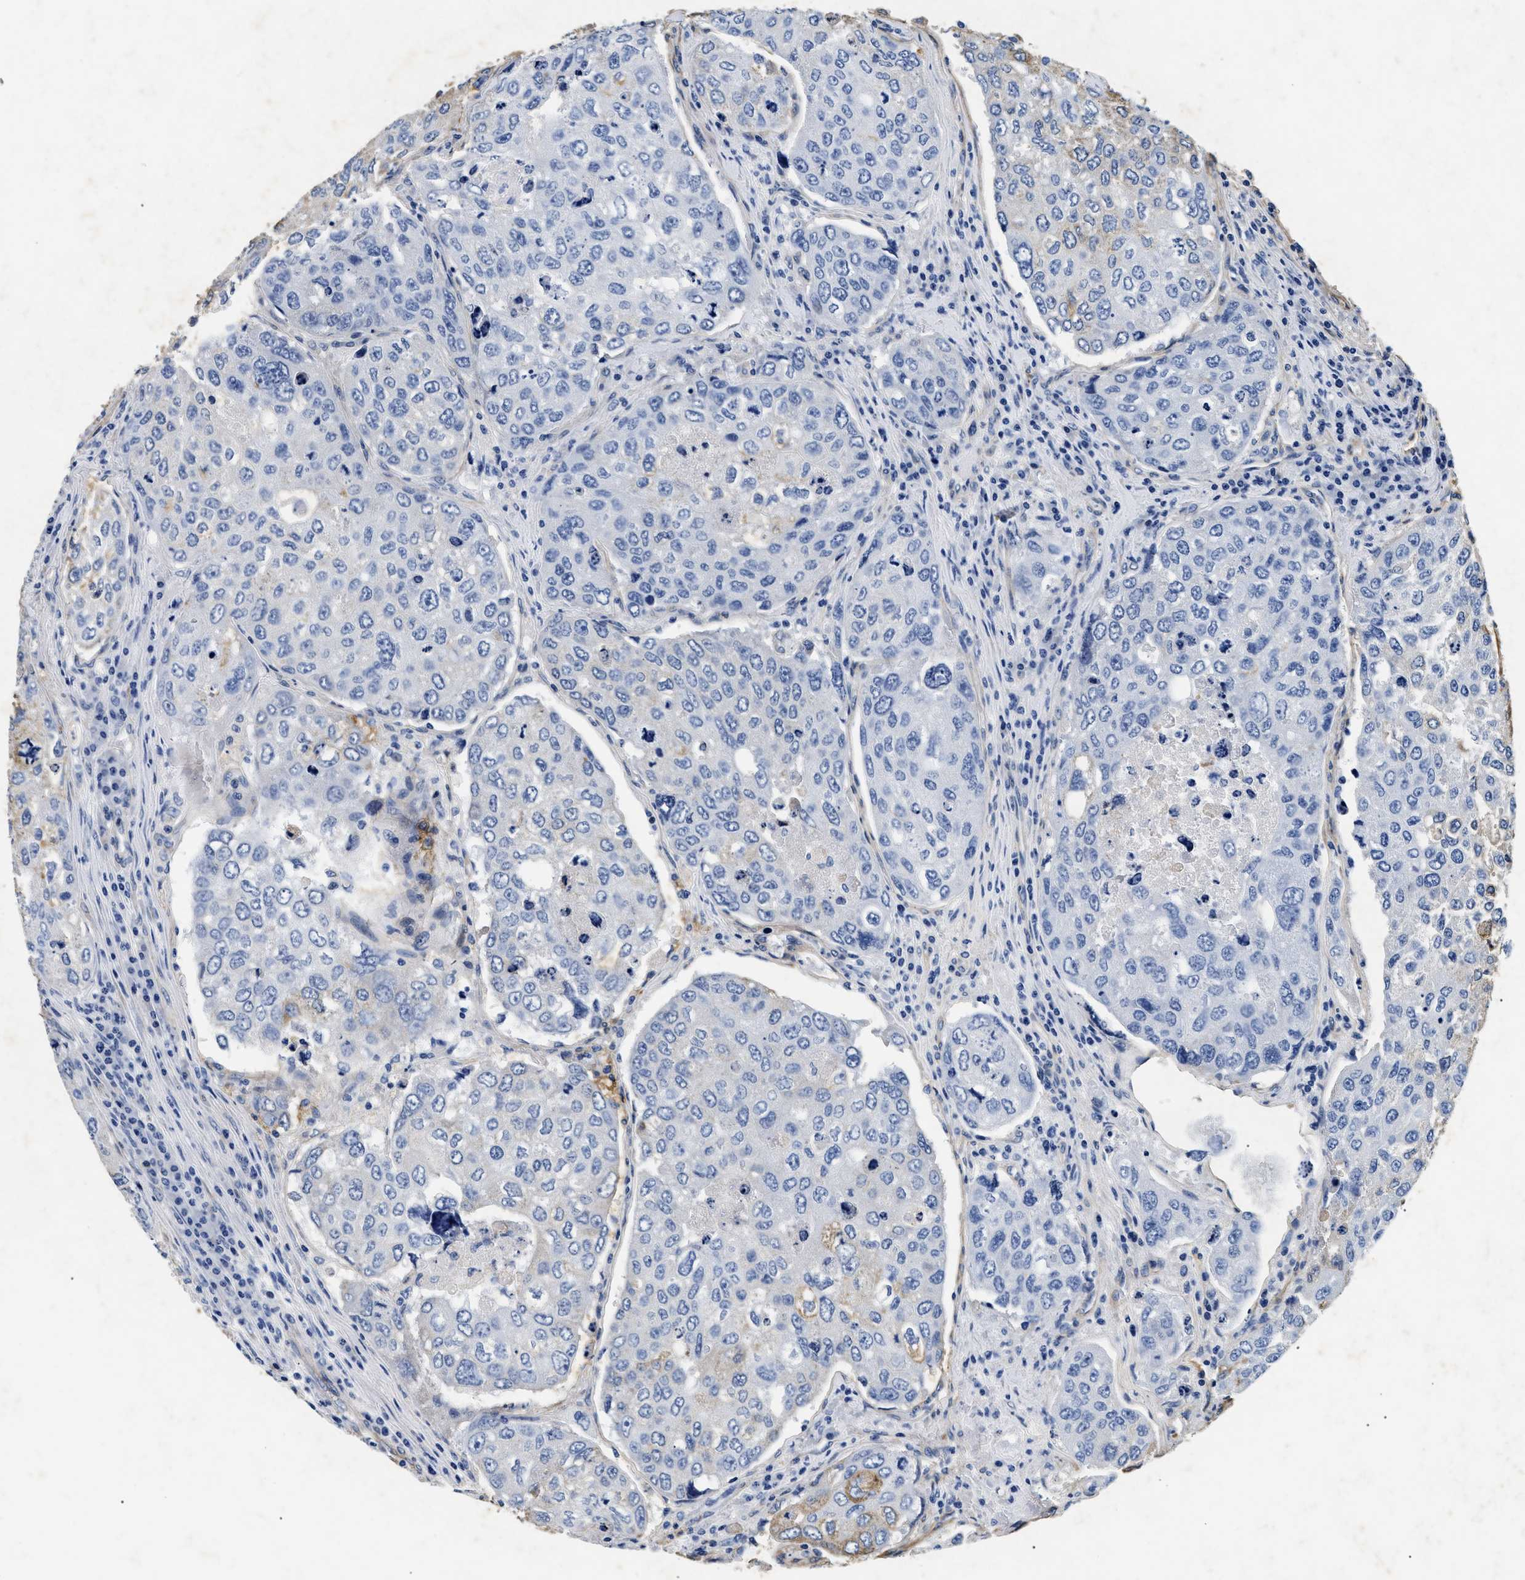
{"staining": {"intensity": "negative", "quantity": "none", "location": "none"}, "tissue": "urothelial cancer", "cell_type": "Tumor cells", "image_type": "cancer", "snomed": [{"axis": "morphology", "description": "Urothelial carcinoma, High grade"}, {"axis": "topography", "description": "Lymph node"}, {"axis": "topography", "description": "Urinary bladder"}], "caption": "This is a micrograph of immunohistochemistry staining of high-grade urothelial carcinoma, which shows no positivity in tumor cells.", "gene": "LAMA3", "patient": {"sex": "male", "age": 51}}